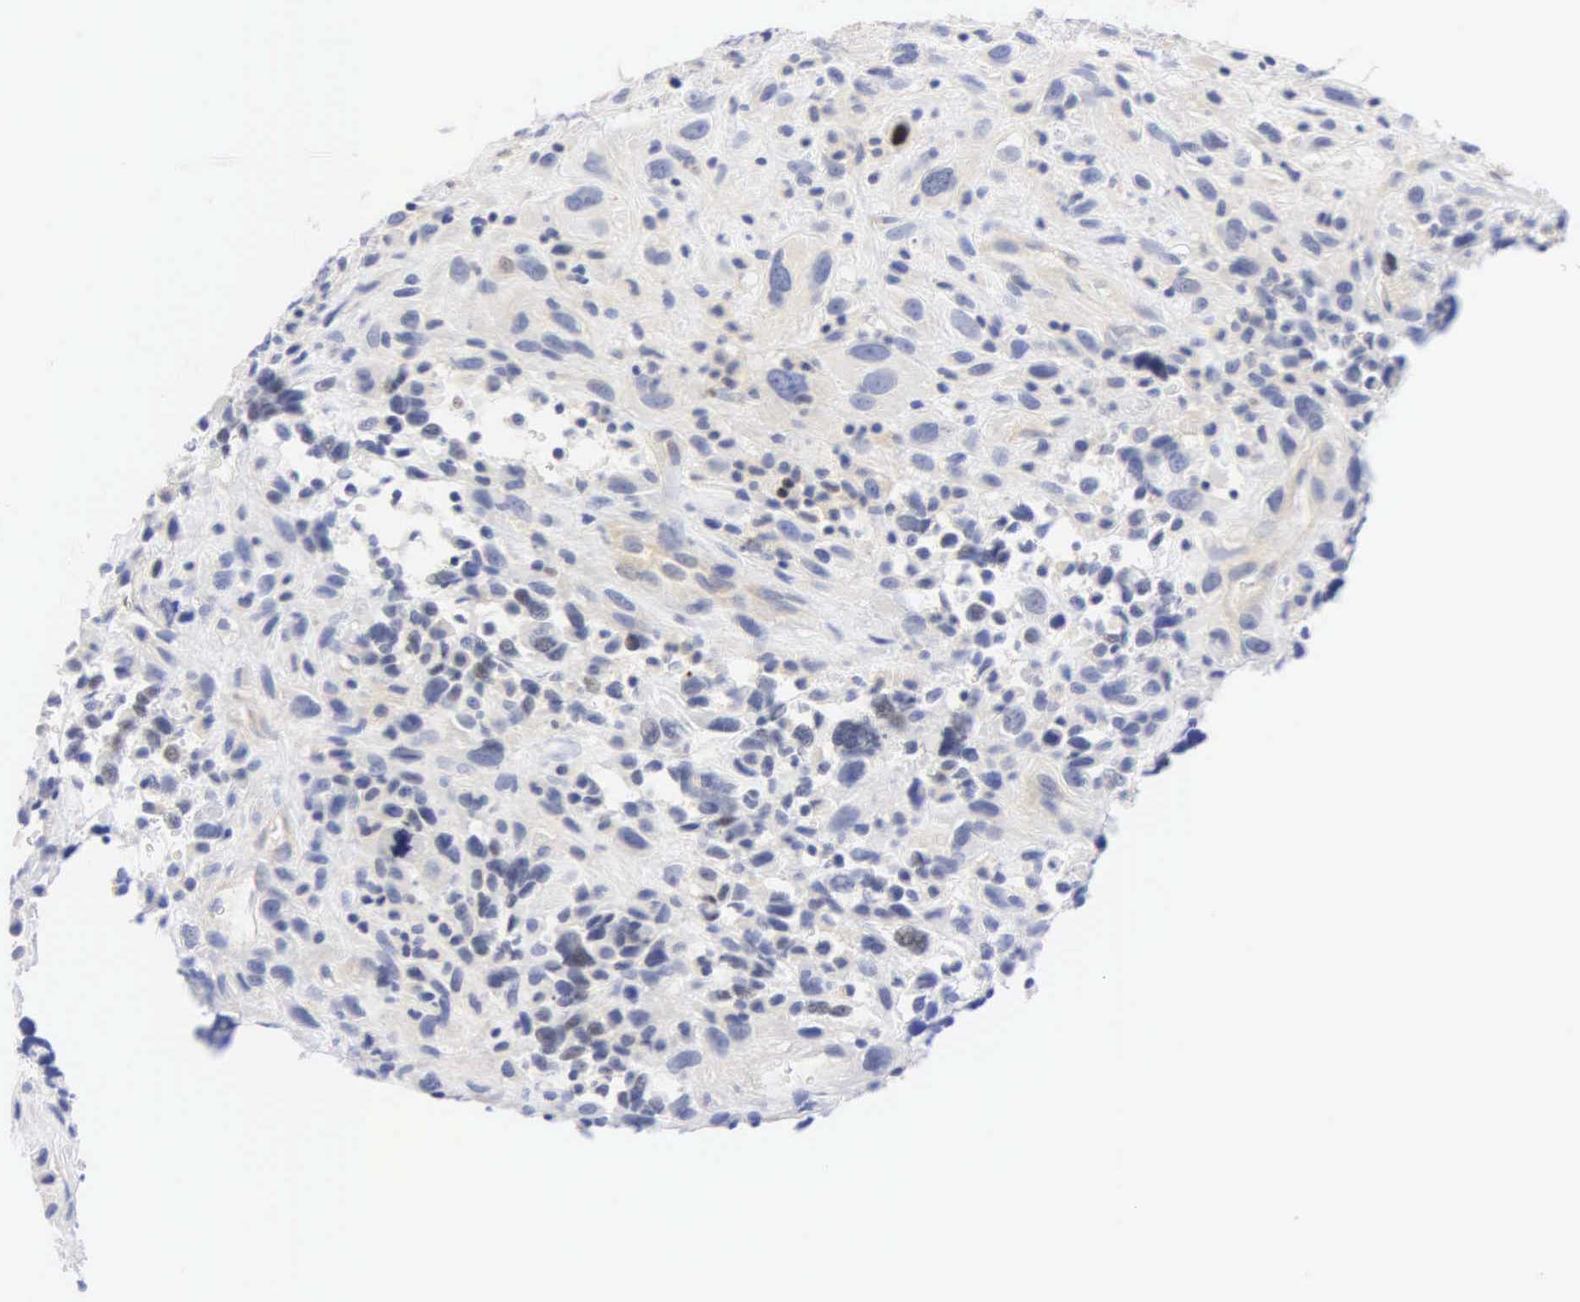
{"staining": {"intensity": "negative", "quantity": "none", "location": "none"}, "tissue": "breast cancer", "cell_type": "Tumor cells", "image_type": "cancer", "snomed": [{"axis": "morphology", "description": "Neoplasm, malignant, NOS"}, {"axis": "topography", "description": "Breast"}], "caption": "IHC of human breast neoplasm (malignant) displays no expression in tumor cells.", "gene": "PGR", "patient": {"sex": "female", "age": 50}}